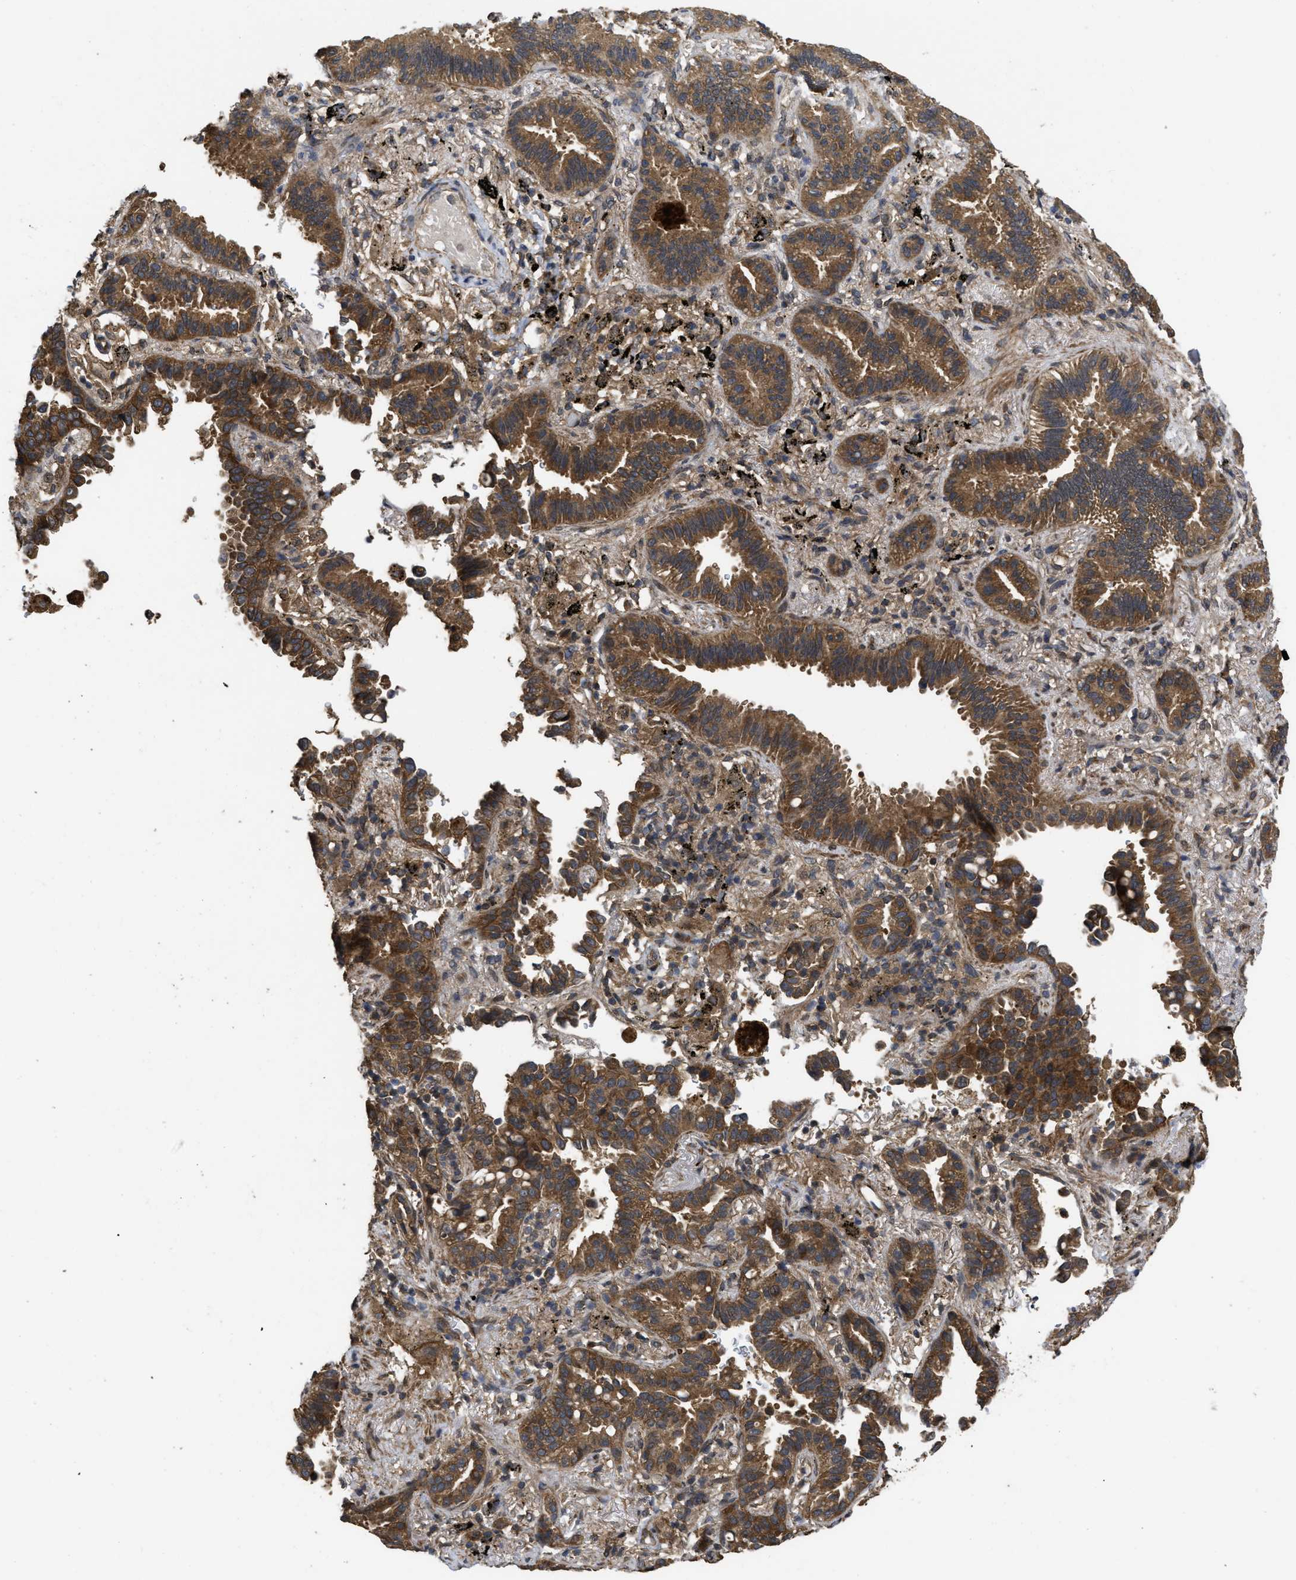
{"staining": {"intensity": "strong", "quantity": ">75%", "location": "cytoplasmic/membranous"}, "tissue": "lung cancer", "cell_type": "Tumor cells", "image_type": "cancer", "snomed": [{"axis": "morphology", "description": "Normal tissue, NOS"}, {"axis": "morphology", "description": "Adenocarcinoma, NOS"}, {"axis": "topography", "description": "Lung"}], "caption": "Lung cancer tissue exhibits strong cytoplasmic/membranous expression in about >75% of tumor cells, visualized by immunohistochemistry.", "gene": "FZD6", "patient": {"sex": "male", "age": 59}}